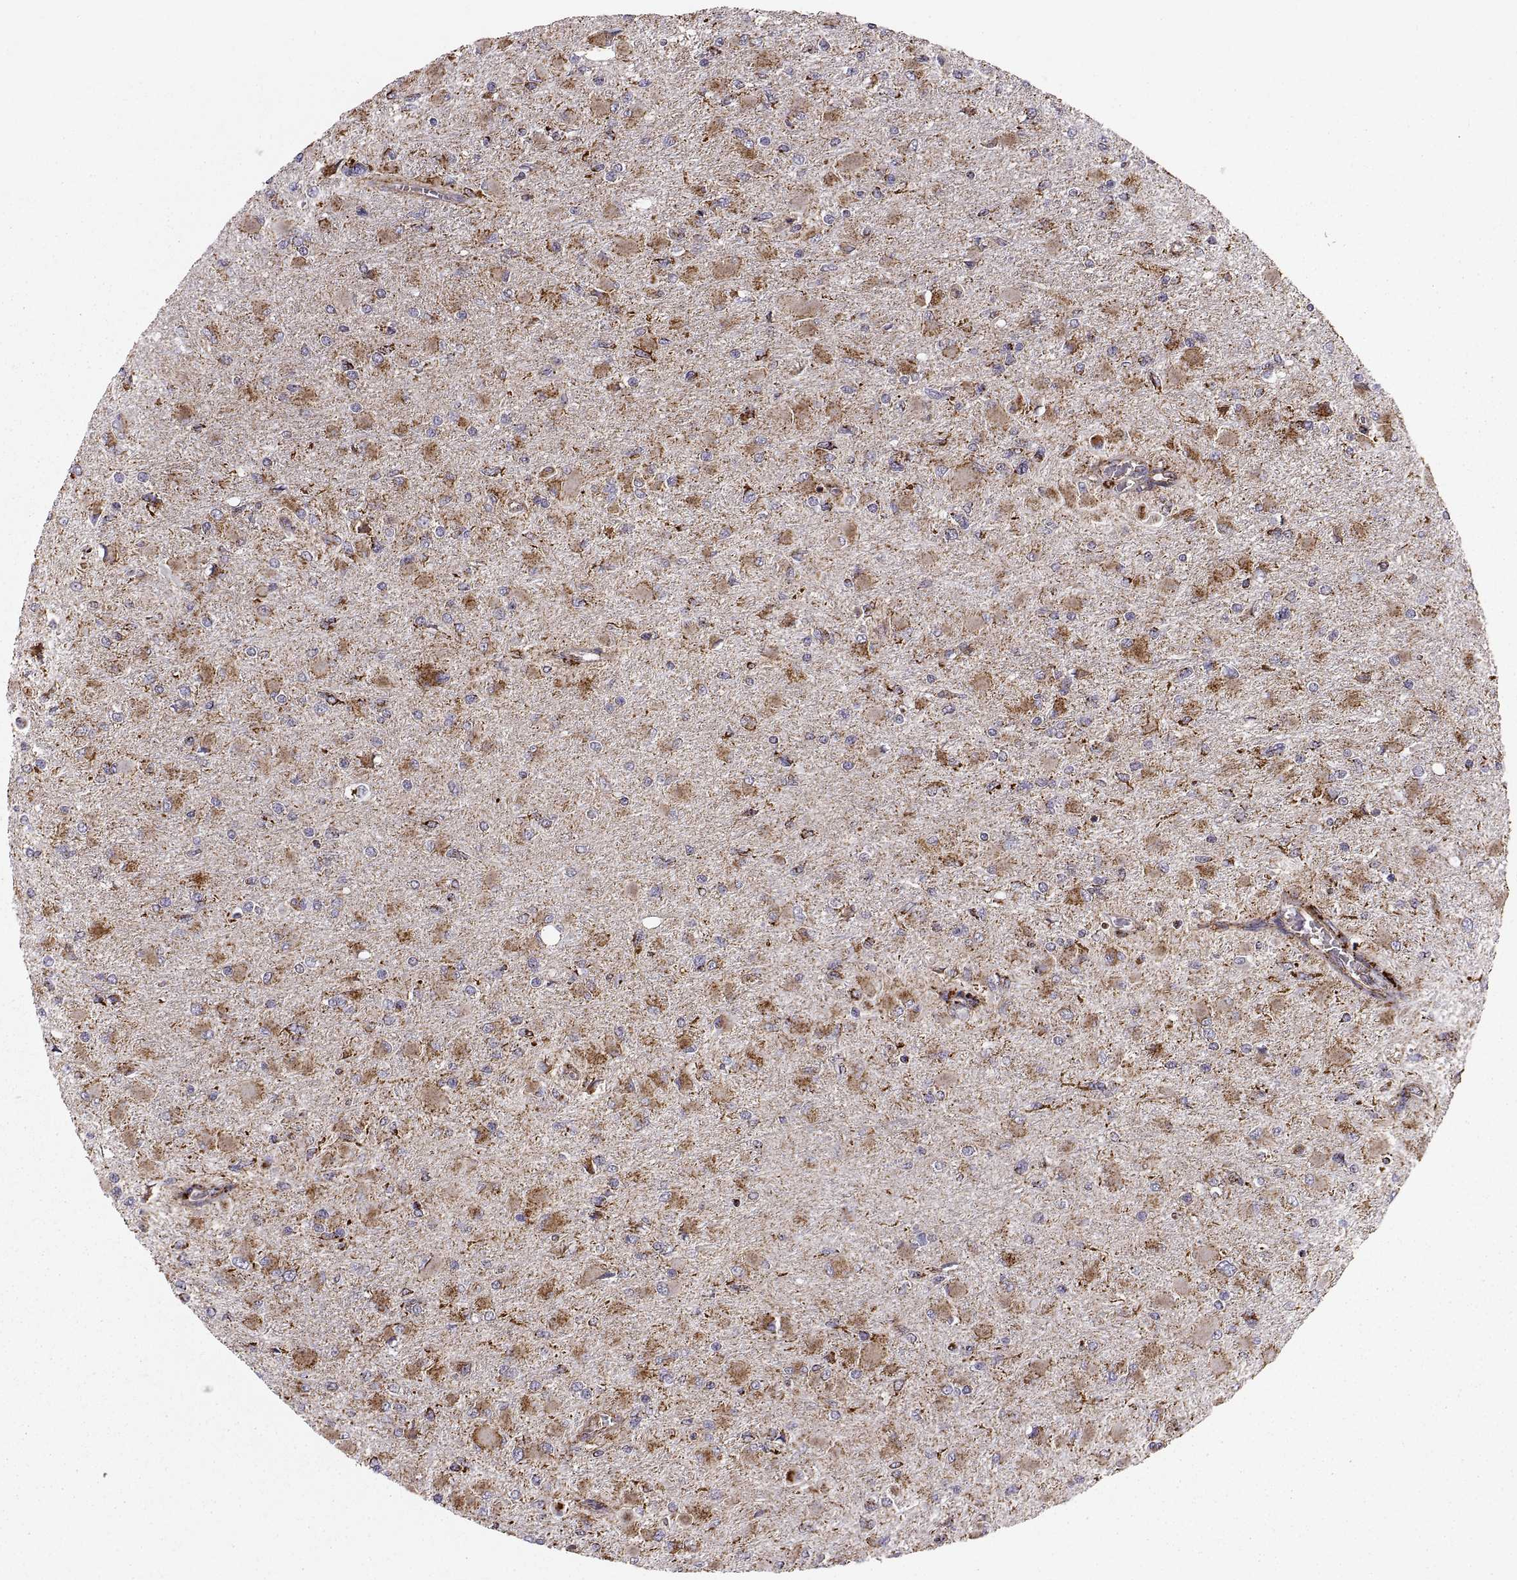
{"staining": {"intensity": "moderate", "quantity": "25%-75%", "location": "cytoplasmic/membranous"}, "tissue": "glioma", "cell_type": "Tumor cells", "image_type": "cancer", "snomed": [{"axis": "morphology", "description": "Glioma, malignant, High grade"}, {"axis": "topography", "description": "Cerebral cortex"}], "caption": "Immunohistochemistry (IHC) of human glioma exhibits medium levels of moderate cytoplasmic/membranous staining in approximately 25%-75% of tumor cells.", "gene": "ARSD", "patient": {"sex": "female", "age": 36}}